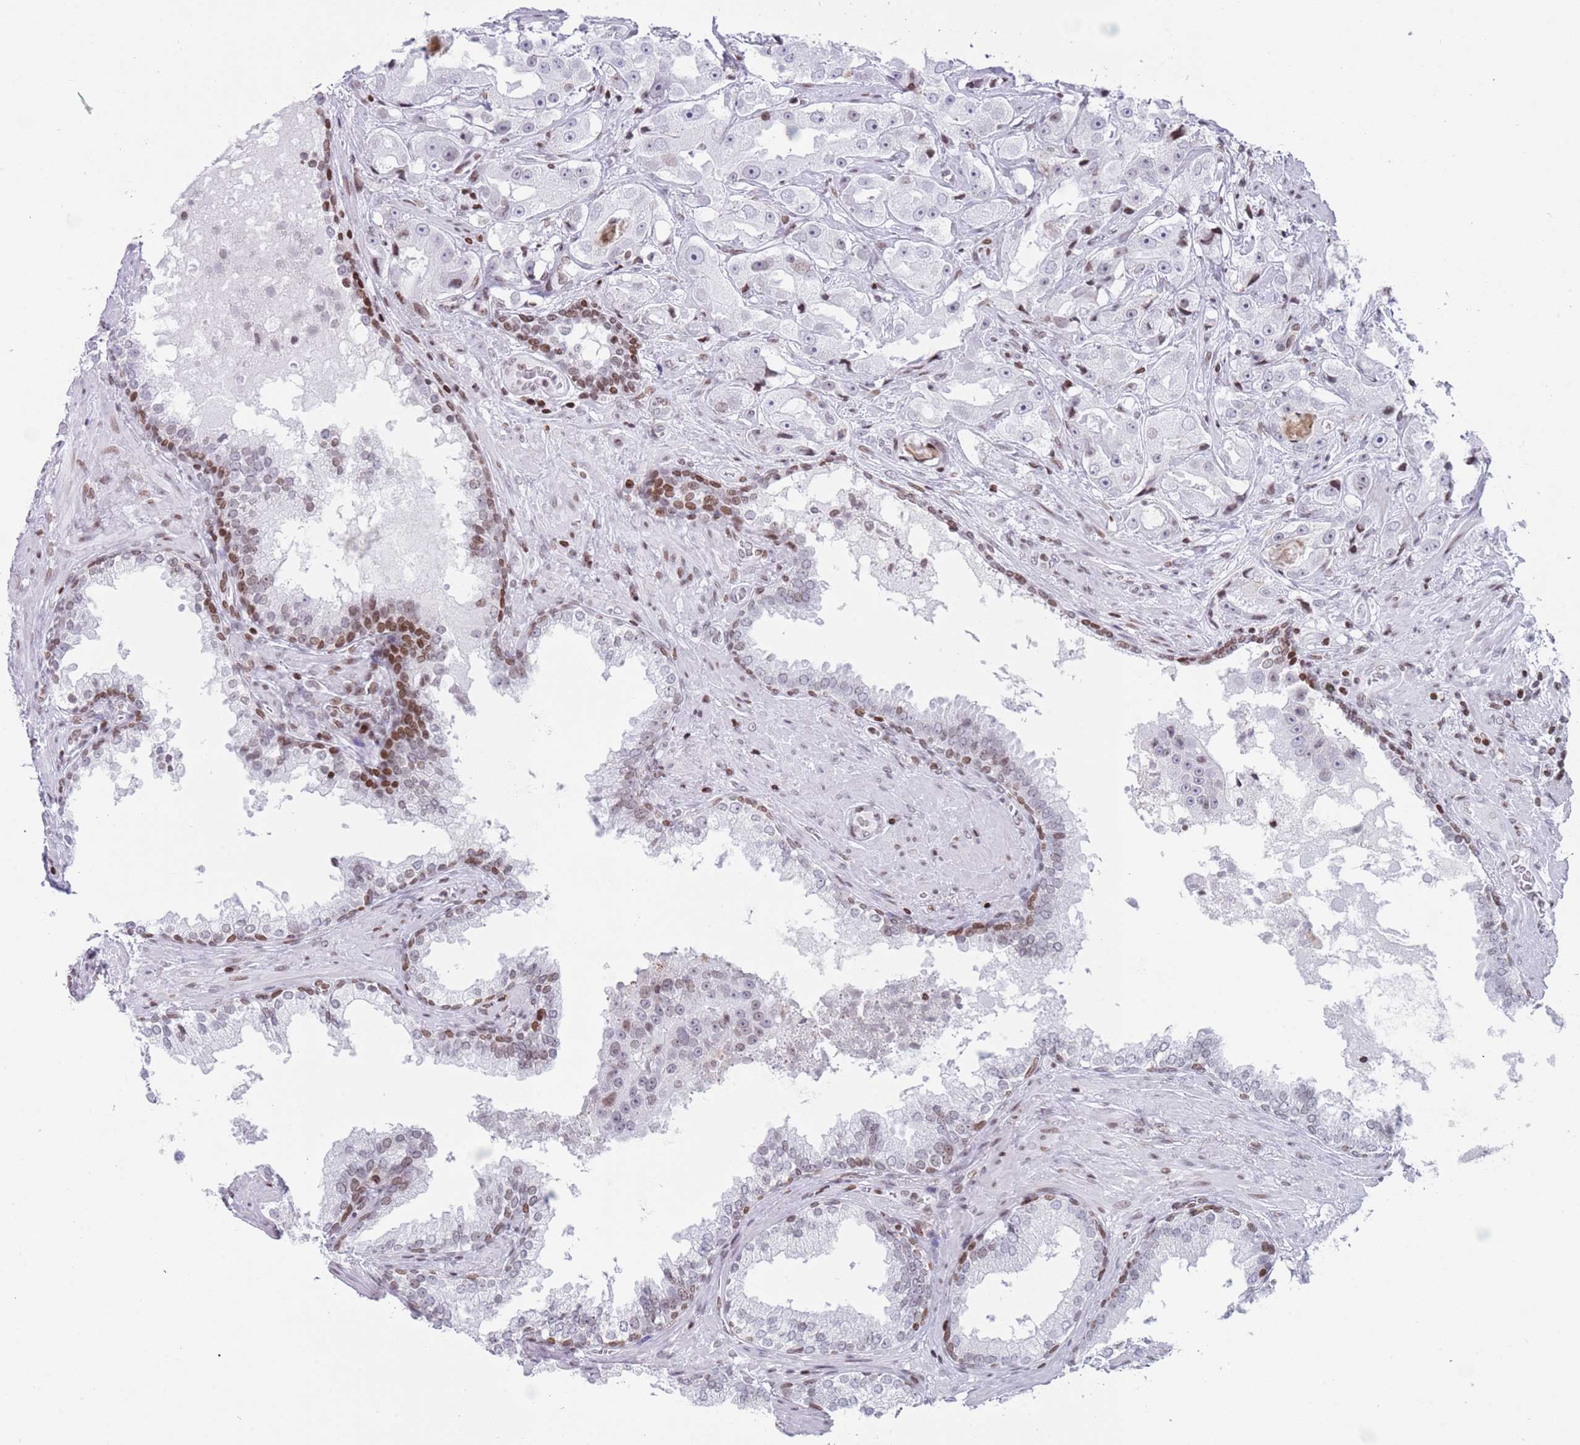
{"staining": {"intensity": "negative", "quantity": "none", "location": "none"}, "tissue": "prostate cancer", "cell_type": "Tumor cells", "image_type": "cancer", "snomed": [{"axis": "morphology", "description": "Adenocarcinoma, High grade"}, {"axis": "topography", "description": "Prostate"}], "caption": "Immunohistochemistry (IHC) image of human high-grade adenocarcinoma (prostate) stained for a protein (brown), which shows no expression in tumor cells. (DAB (3,3'-diaminobenzidine) immunohistochemistry visualized using brightfield microscopy, high magnification).", "gene": "HDAC8", "patient": {"sex": "male", "age": 73}}